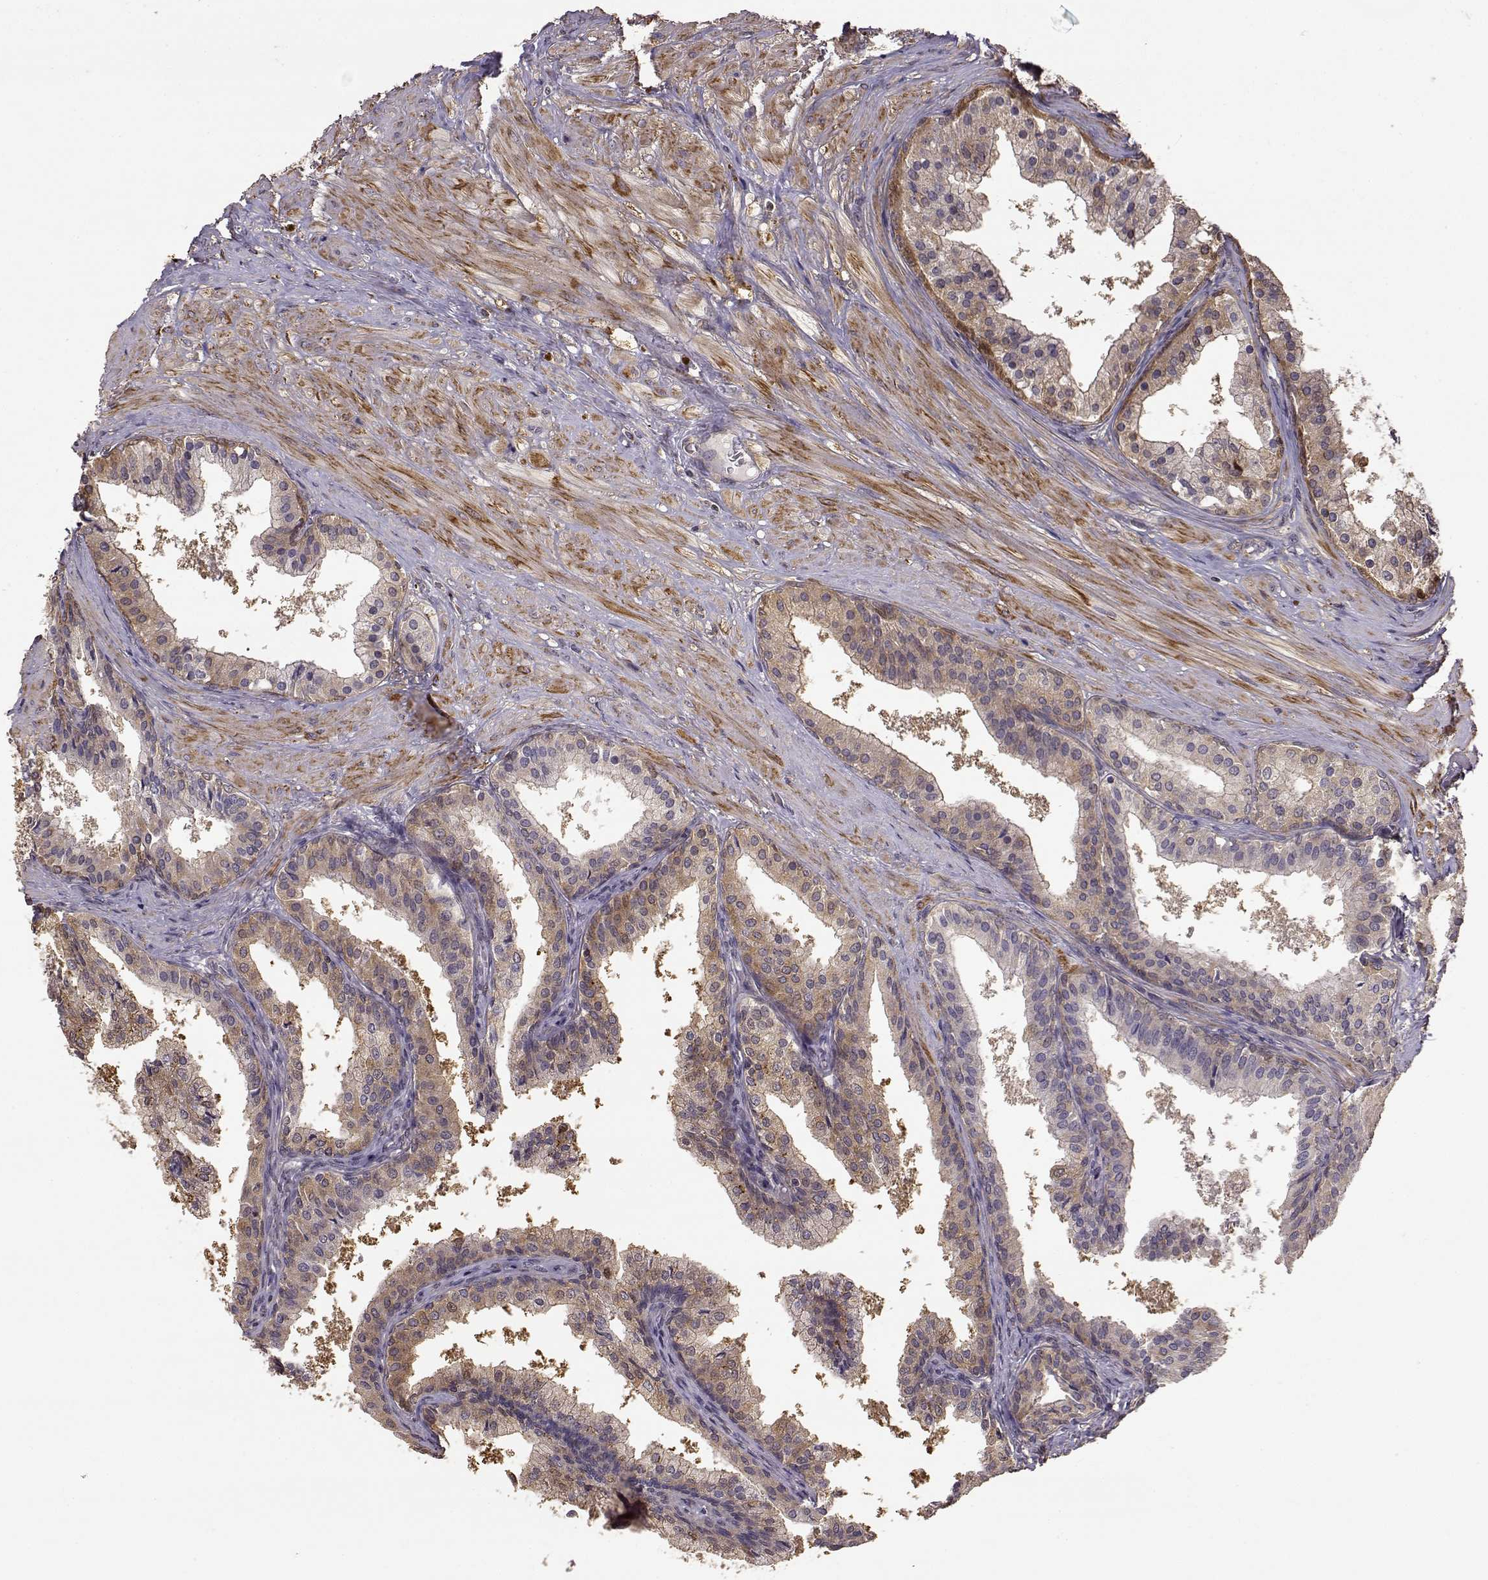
{"staining": {"intensity": "weak", "quantity": ">75%", "location": "cytoplasmic/membranous"}, "tissue": "prostate cancer", "cell_type": "Tumor cells", "image_type": "cancer", "snomed": [{"axis": "morphology", "description": "Adenocarcinoma, Low grade"}, {"axis": "topography", "description": "Prostate"}], "caption": "Prostate cancer (low-grade adenocarcinoma) stained with DAB immunohistochemistry (IHC) reveals low levels of weak cytoplasmic/membranous positivity in approximately >75% of tumor cells.", "gene": "CRIM1", "patient": {"sex": "male", "age": 56}}